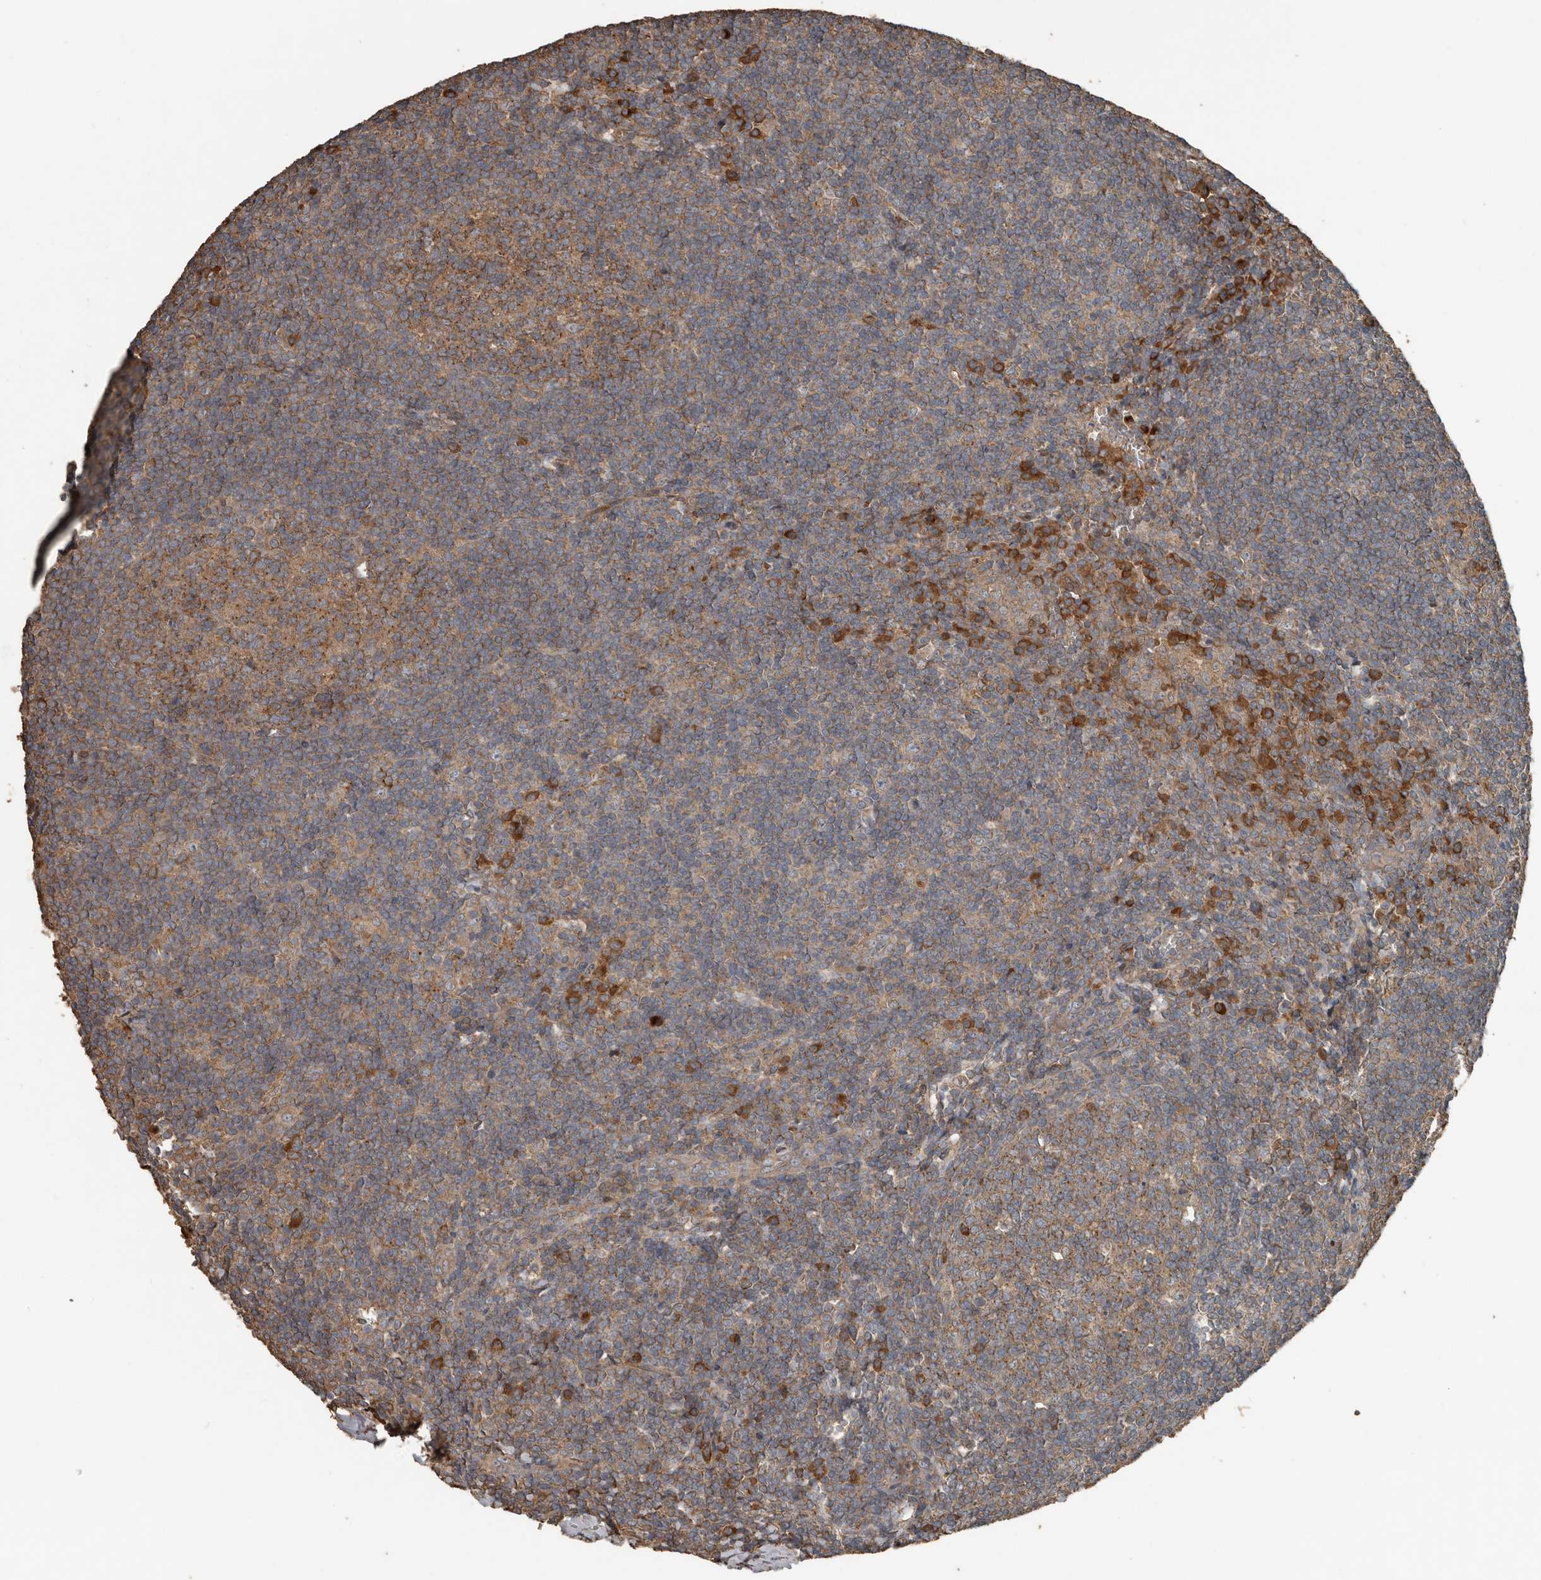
{"staining": {"intensity": "moderate", "quantity": ">75%", "location": "cytoplasmic/membranous"}, "tissue": "tonsil", "cell_type": "Germinal center cells", "image_type": "normal", "snomed": [{"axis": "morphology", "description": "Normal tissue, NOS"}, {"axis": "topography", "description": "Tonsil"}], "caption": "Brown immunohistochemical staining in benign tonsil shows moderate cytoplasmic/membranous positivity in approximately >75% of germinal center cells. (IHC, brightfield microscopy, high magnification).", "gene": "RNF207", "patient": {"sex": "male", "age": 37}}